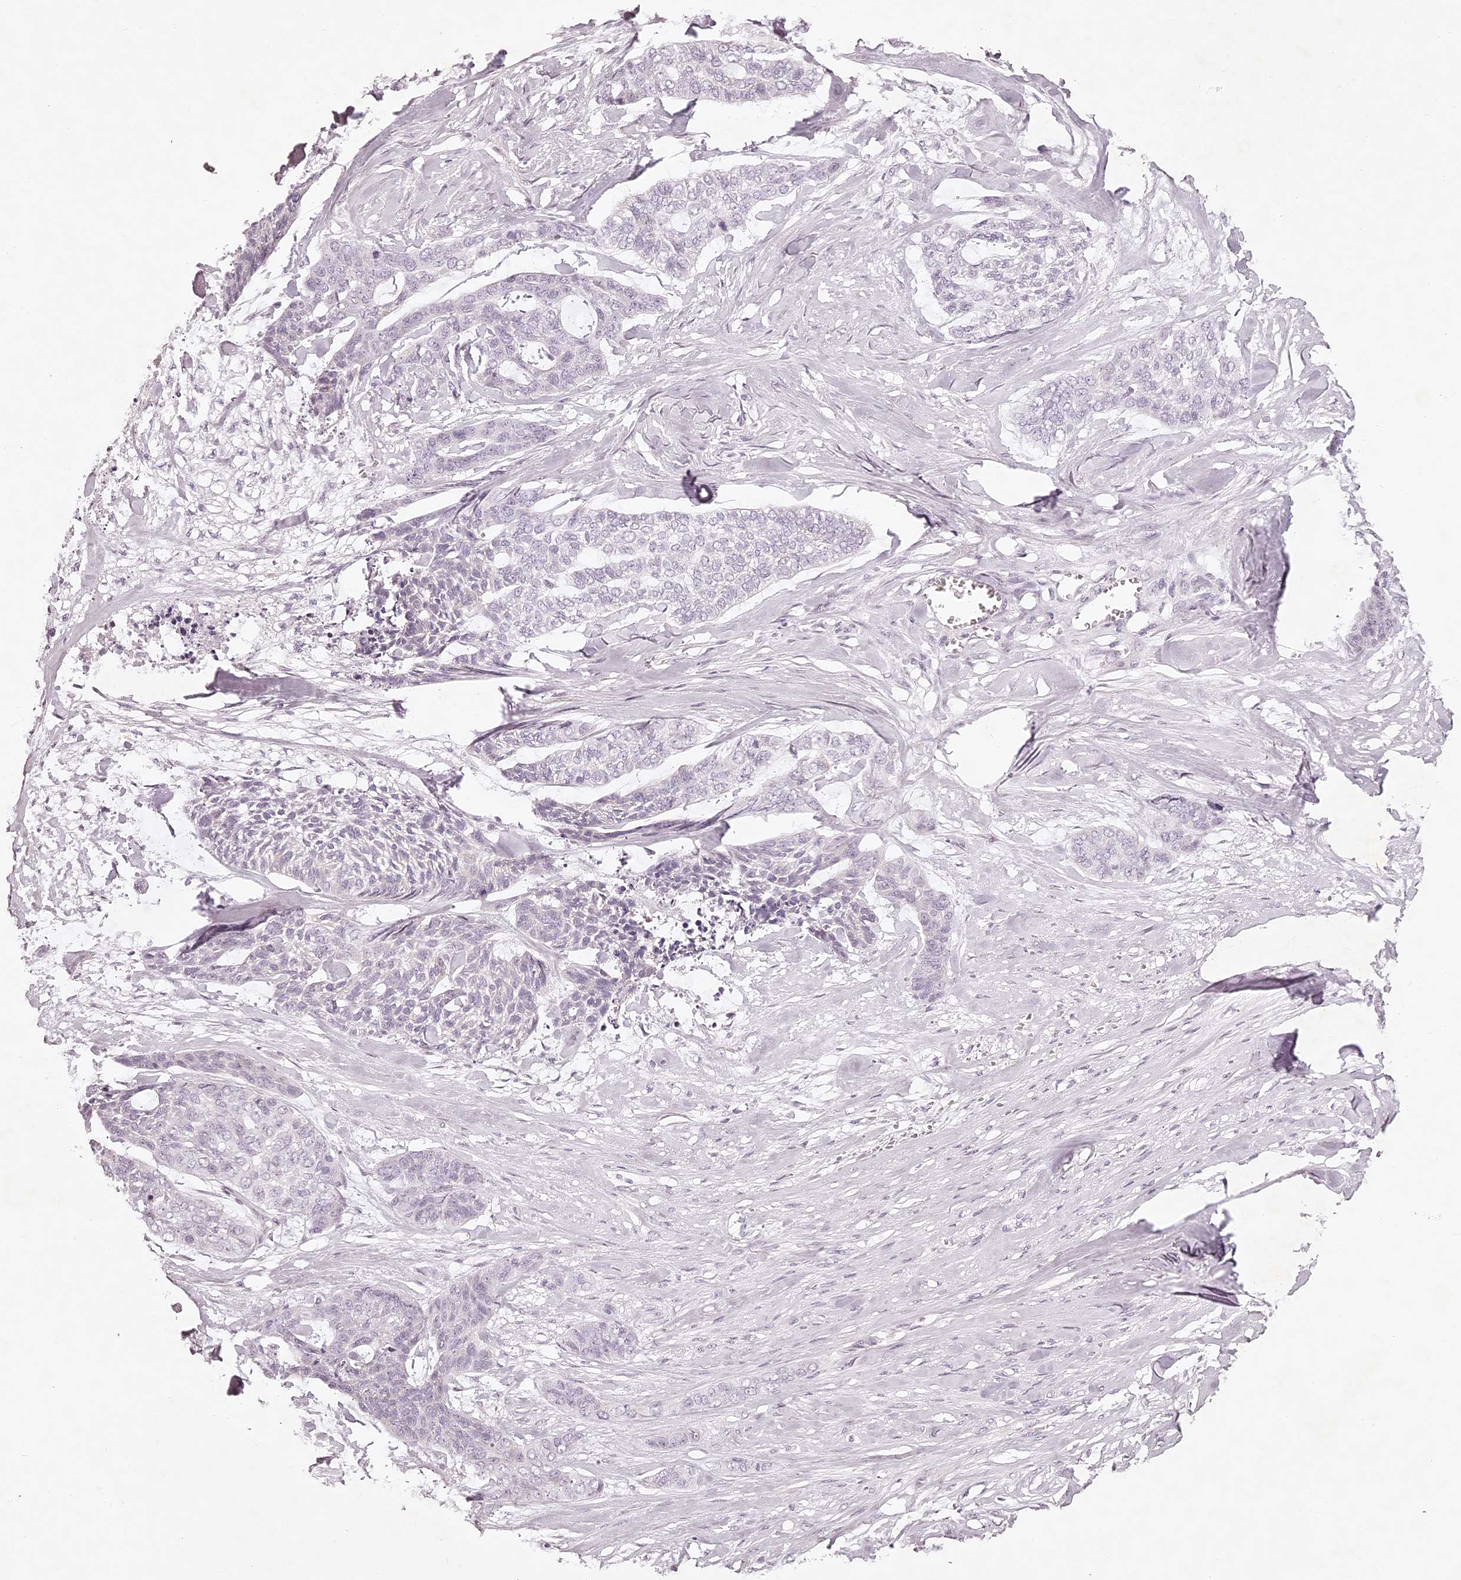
{"staining": {"intensity": "negative", "quantity": "none", "location": "none"}, "tissue": "skin cancer", "cell_type": "Tumor cells", "image_type": "cancer", "snomed": [{"axis": "morphology", "description": "Basal cell carcinoma"}, {"axis": "topography", "description": "Skin"}], "caption": "Basal cell carcinoma (skin) was stained to show a protein in brown. There is no significant expression in tumor cells.", "gene": "ELAPOR1", "patient": {"sex": "female", "age": 64}}